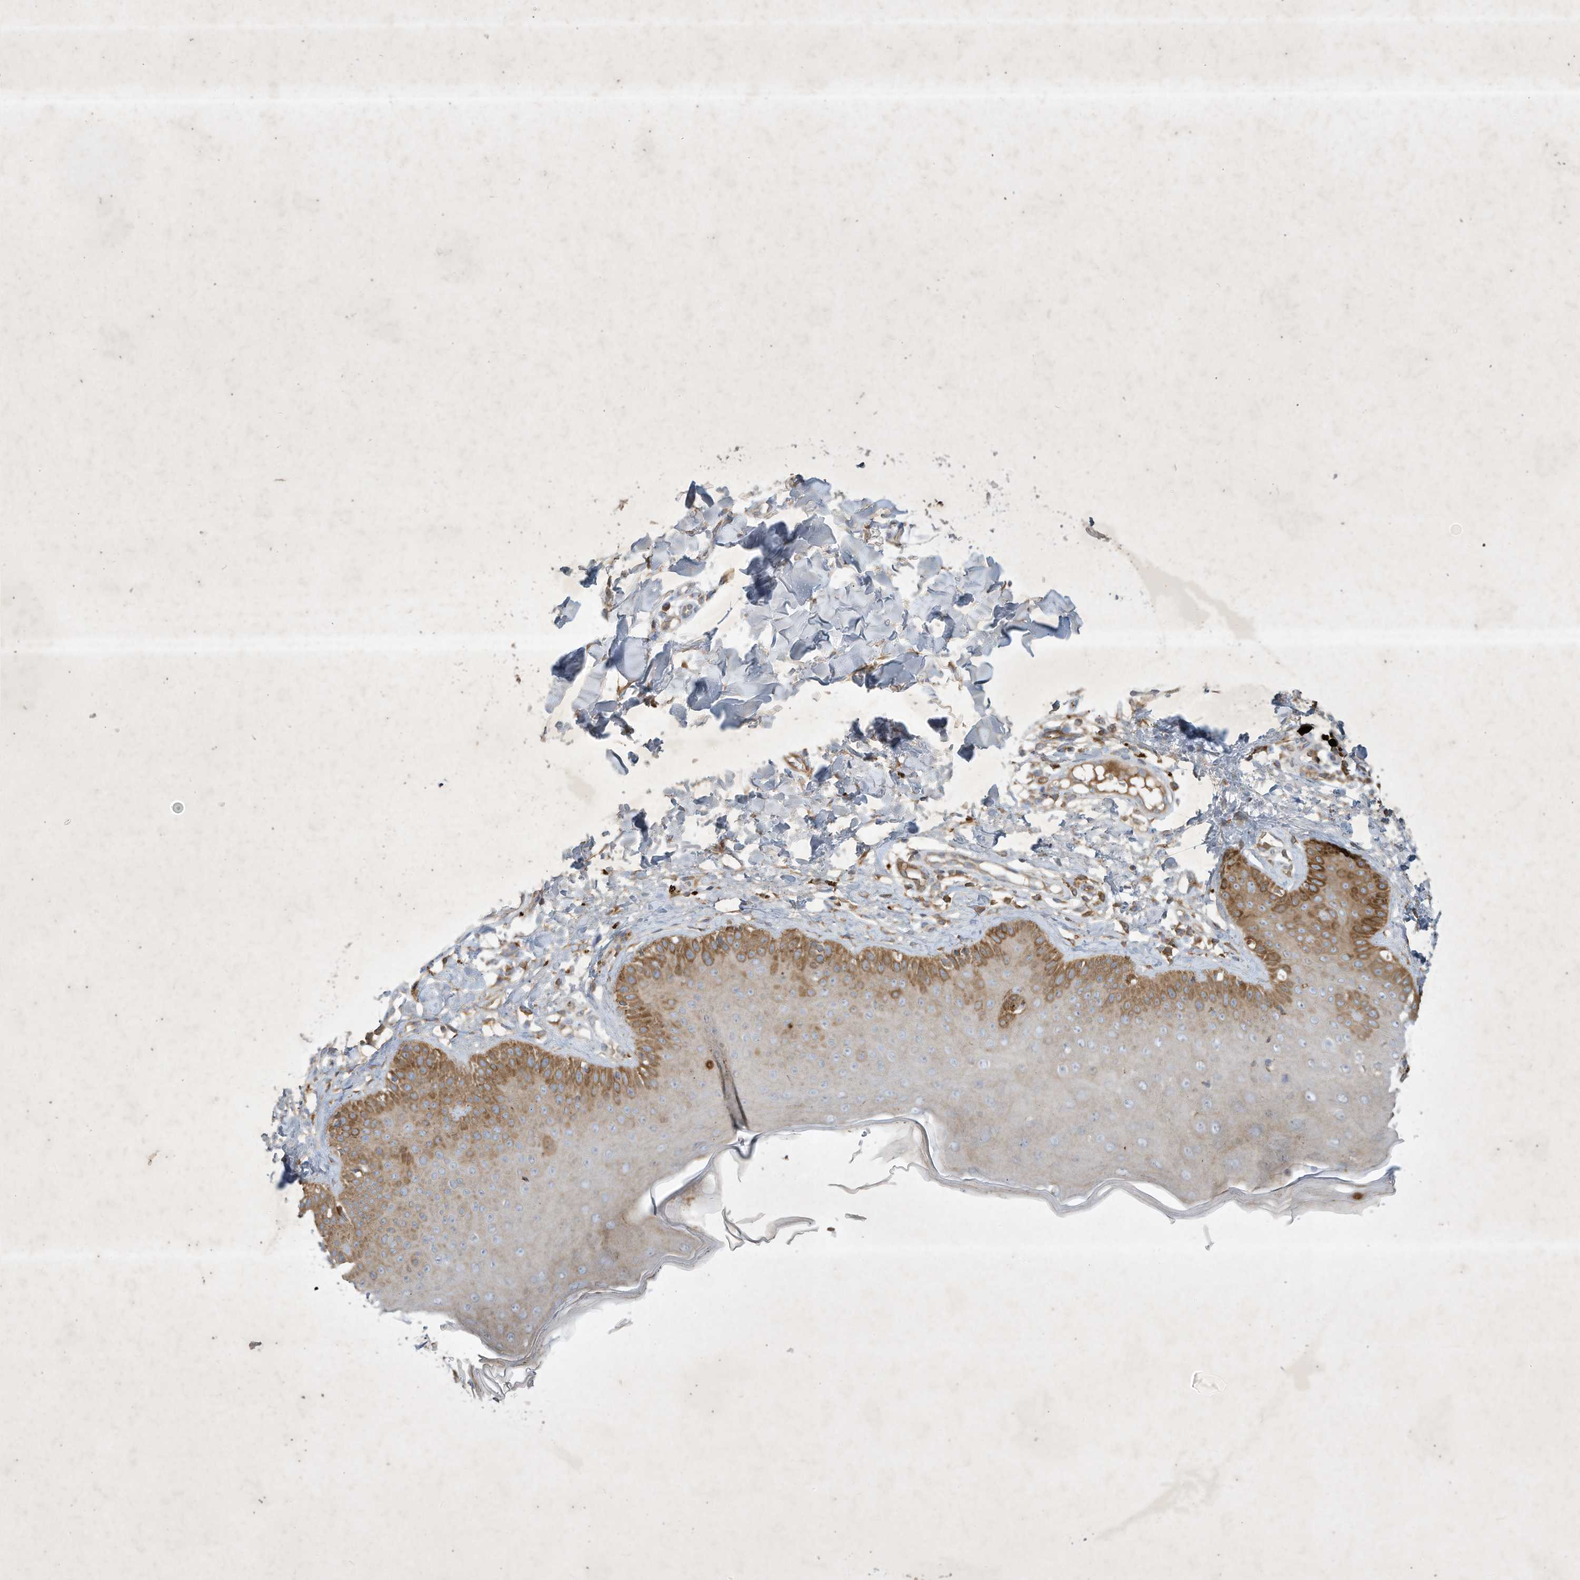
{"staining": {"intensity": "moderate", "quantity": ">75%", "location": "cytoplasmic/membranous"}, "tissue": "skin", "cell_type": "Fibroblasts", "image_type": "normal", "snomed": [{"axis": "morphology", "description": "Normal tissue, NOS"}, {"axis": "topography", "description": "Skin"}], "caption": "Skin stained with a brown dye demonstrates moderate cytoplasmic/membranous positive expression in about >75% of fibroblasts.", "gene": "SYNJ2", "patient": {"sex": "male", "age": 52}}